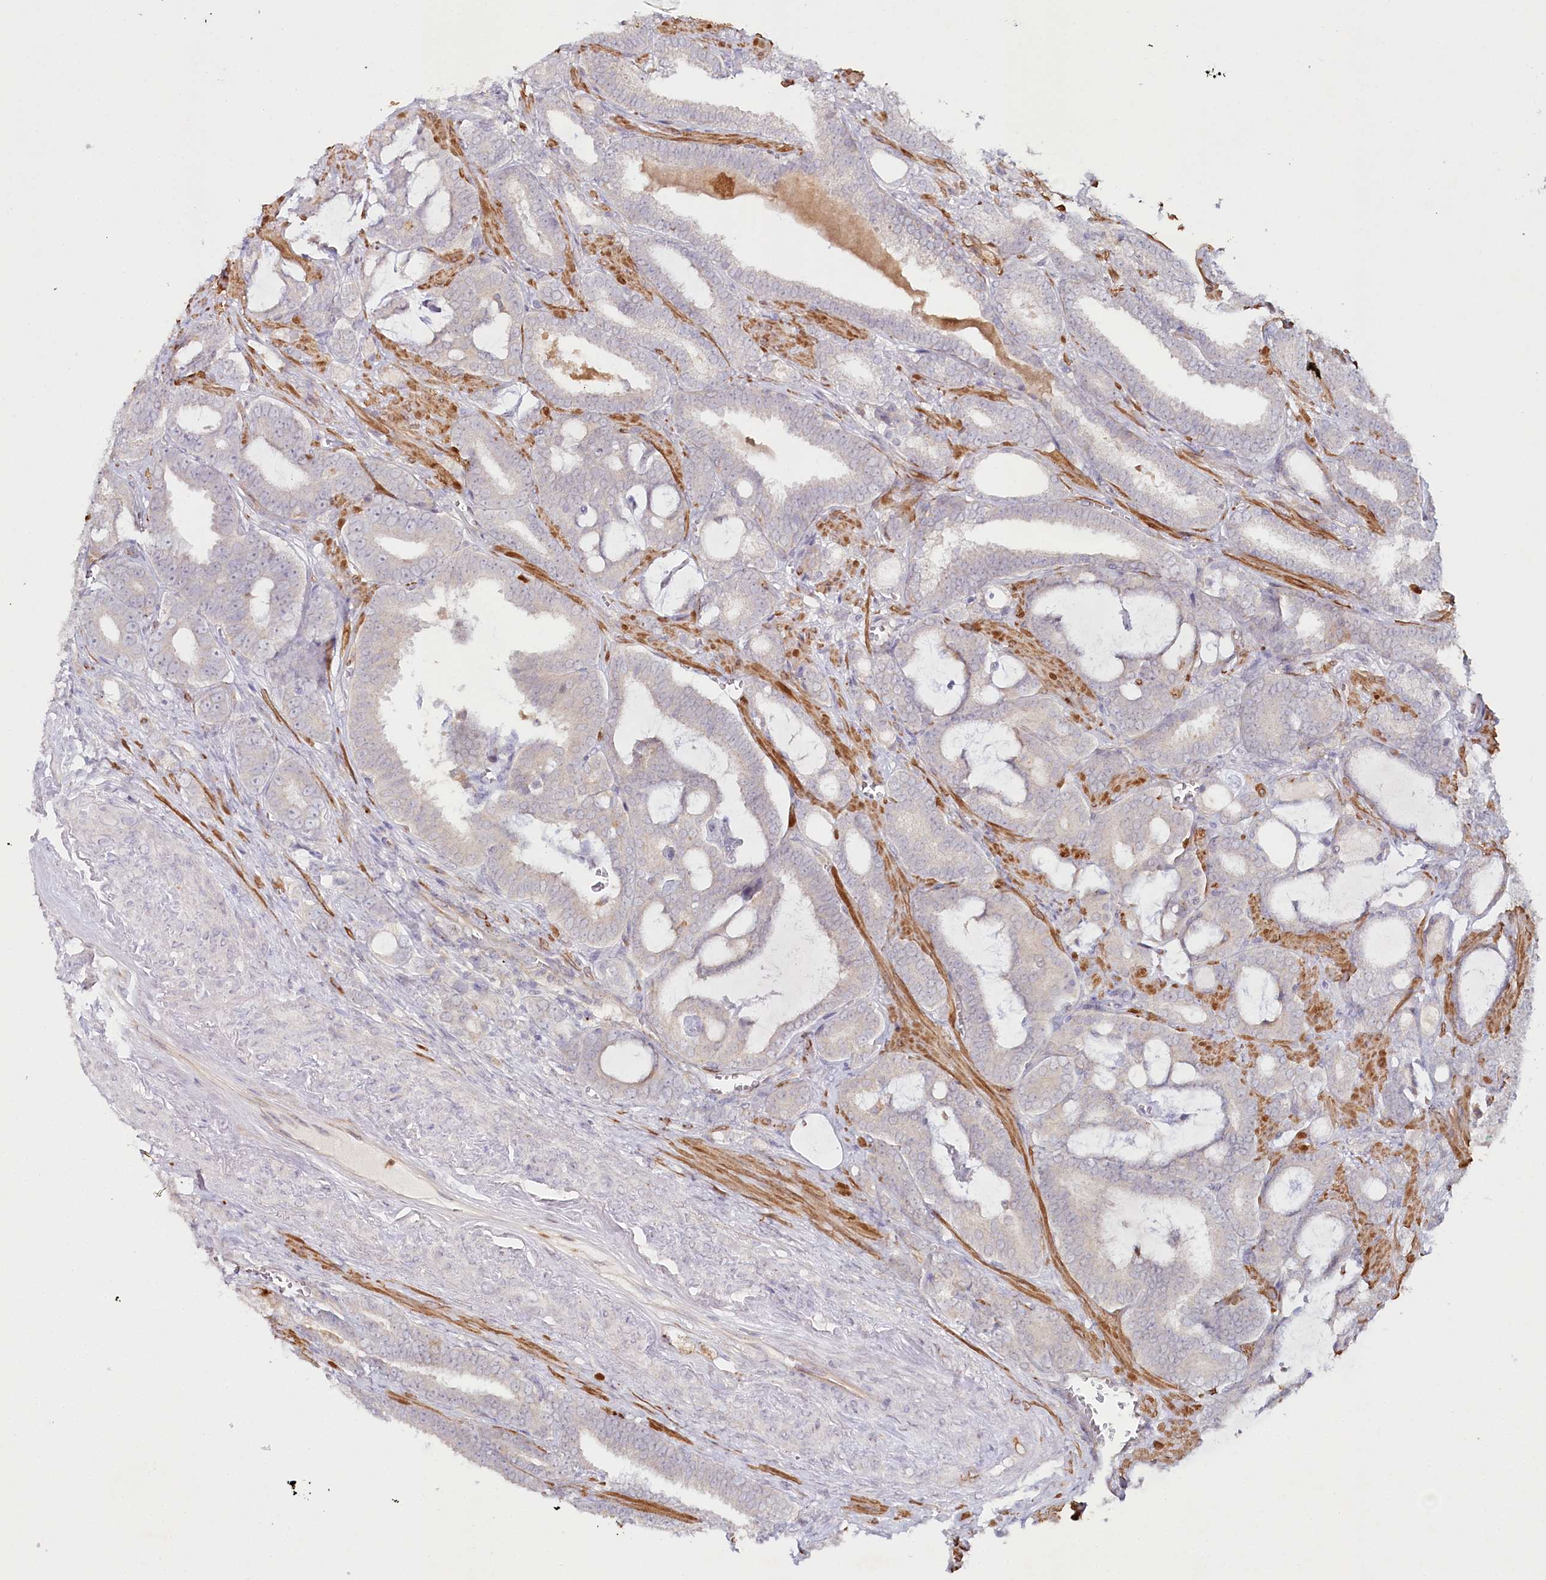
{"staining": {"intensity": "negative", "quantity": "none", "location": "none"}, "tissue": "prostate cancer", "cell_type": "Tumor cells", "image_type": "cancer", "snomed": [{"axis": "morphology", "description": "Adenocarcinoma, High grade"}, {"axis": "topography", "description": "Prostate and seminal vesicle, NOS"}], "caption": "An IHC photomicrograph of prostate adenocarcinoma (high-grade) is shown. There is no staining in tumor cells of prostate adenocarcinoma (high-grade).", "gene": "ALDH3B1", "patient": {"sex": "male", "age": 67}}